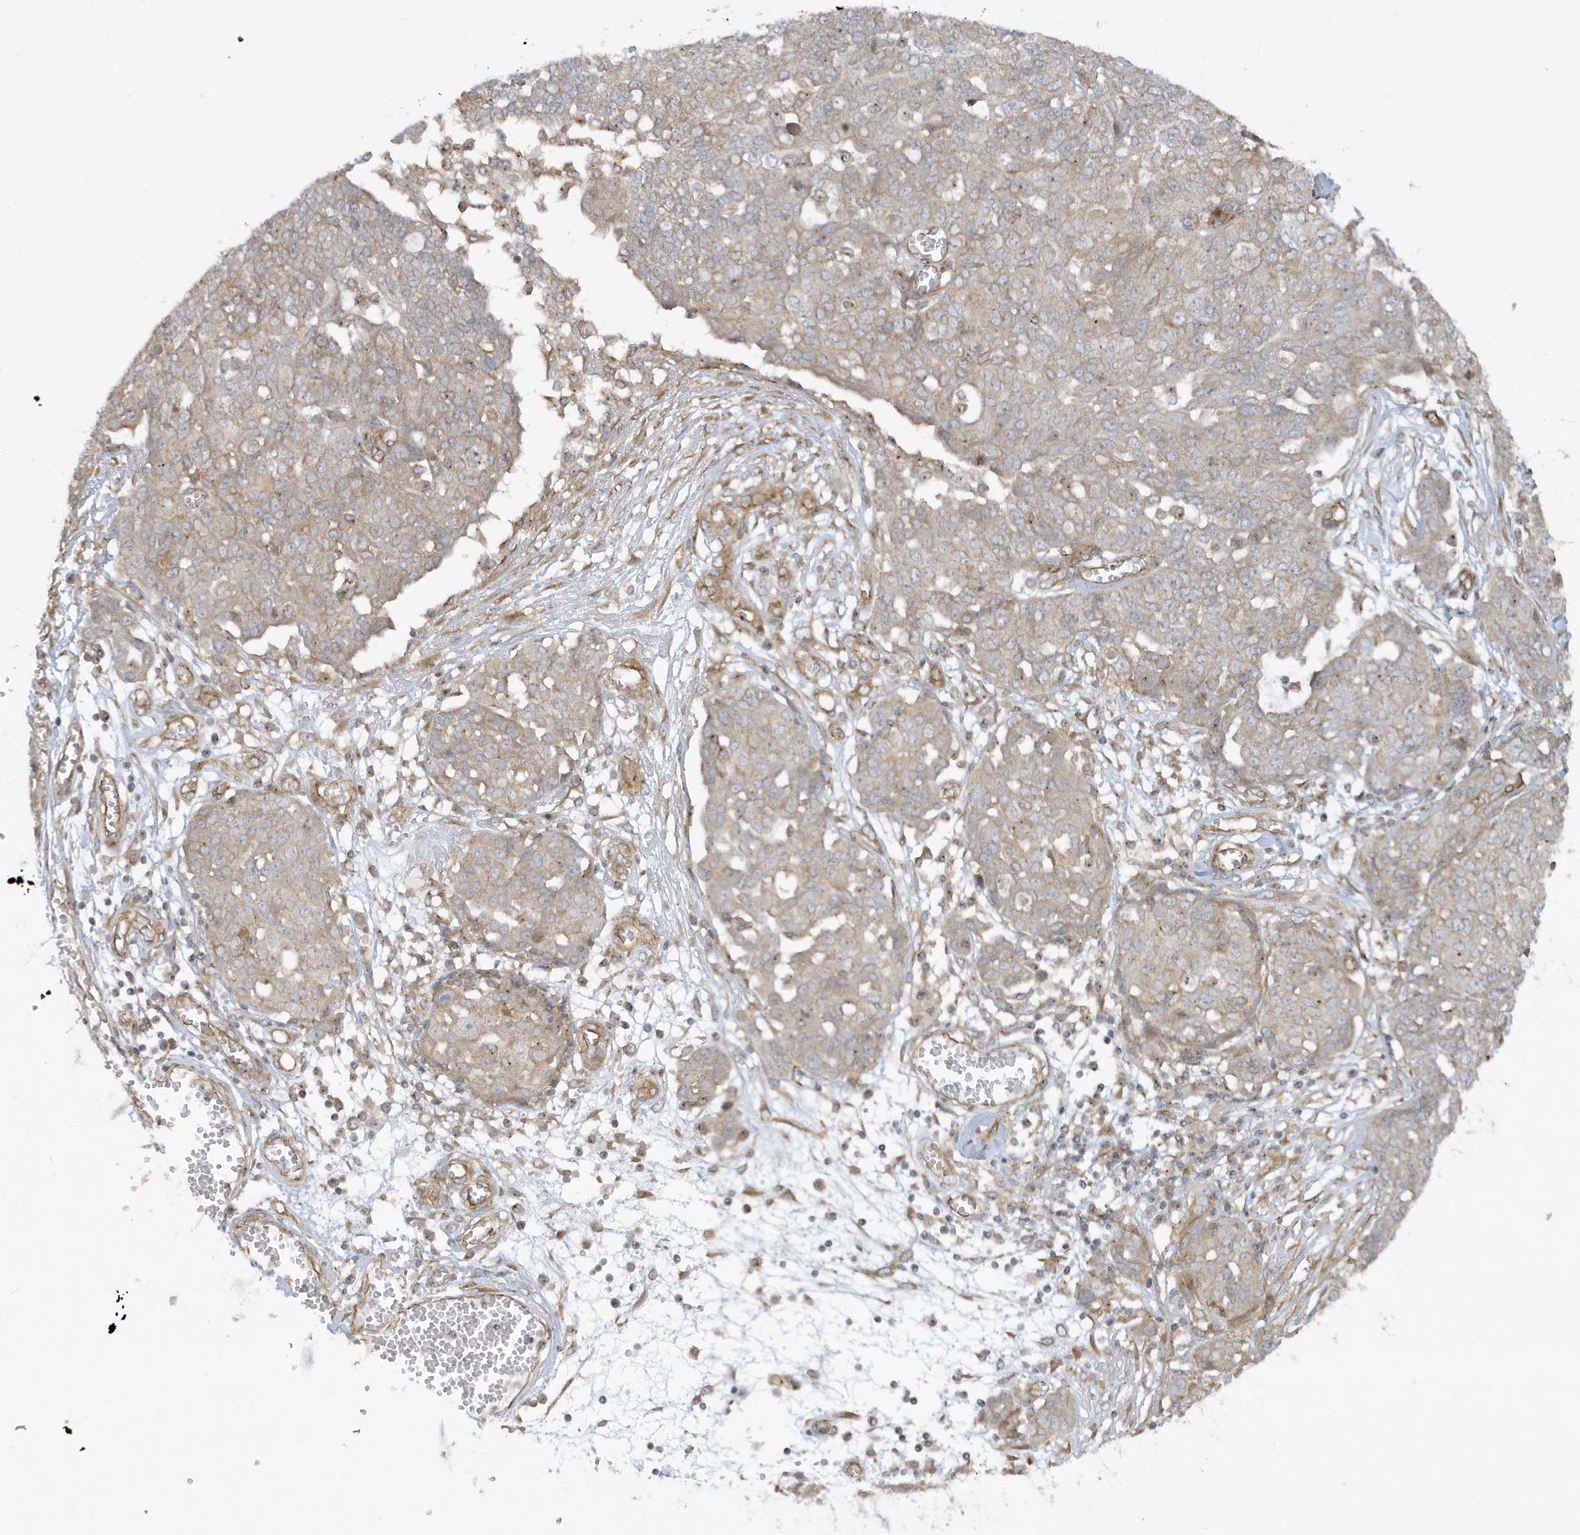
{"staining": {"intensity": "weak", "quantity": "25%-75%", "location": "cytoplasmic/membranous"}, "tissue": "ovarian cancer", "cell_type": "Tumor cells", "image_type": "cancer", "snomed": [{"axis": "morphology", "description": "Cystadenocarcinoma, serous, NOS"}, {"axis": "topography", "description": "Soft tissue"}, {"axis": "topography", "description": "Ovary"}], "caption": "Ovarian serous cystadenocarcinoma was stained to show a protein in brown. There is low levels of weak cytoplasmic/membranous positivity in approximately 25%-75% of tumor cells.", "gene": "ATP23", "patient": {"sex": "female", "age": 57}}